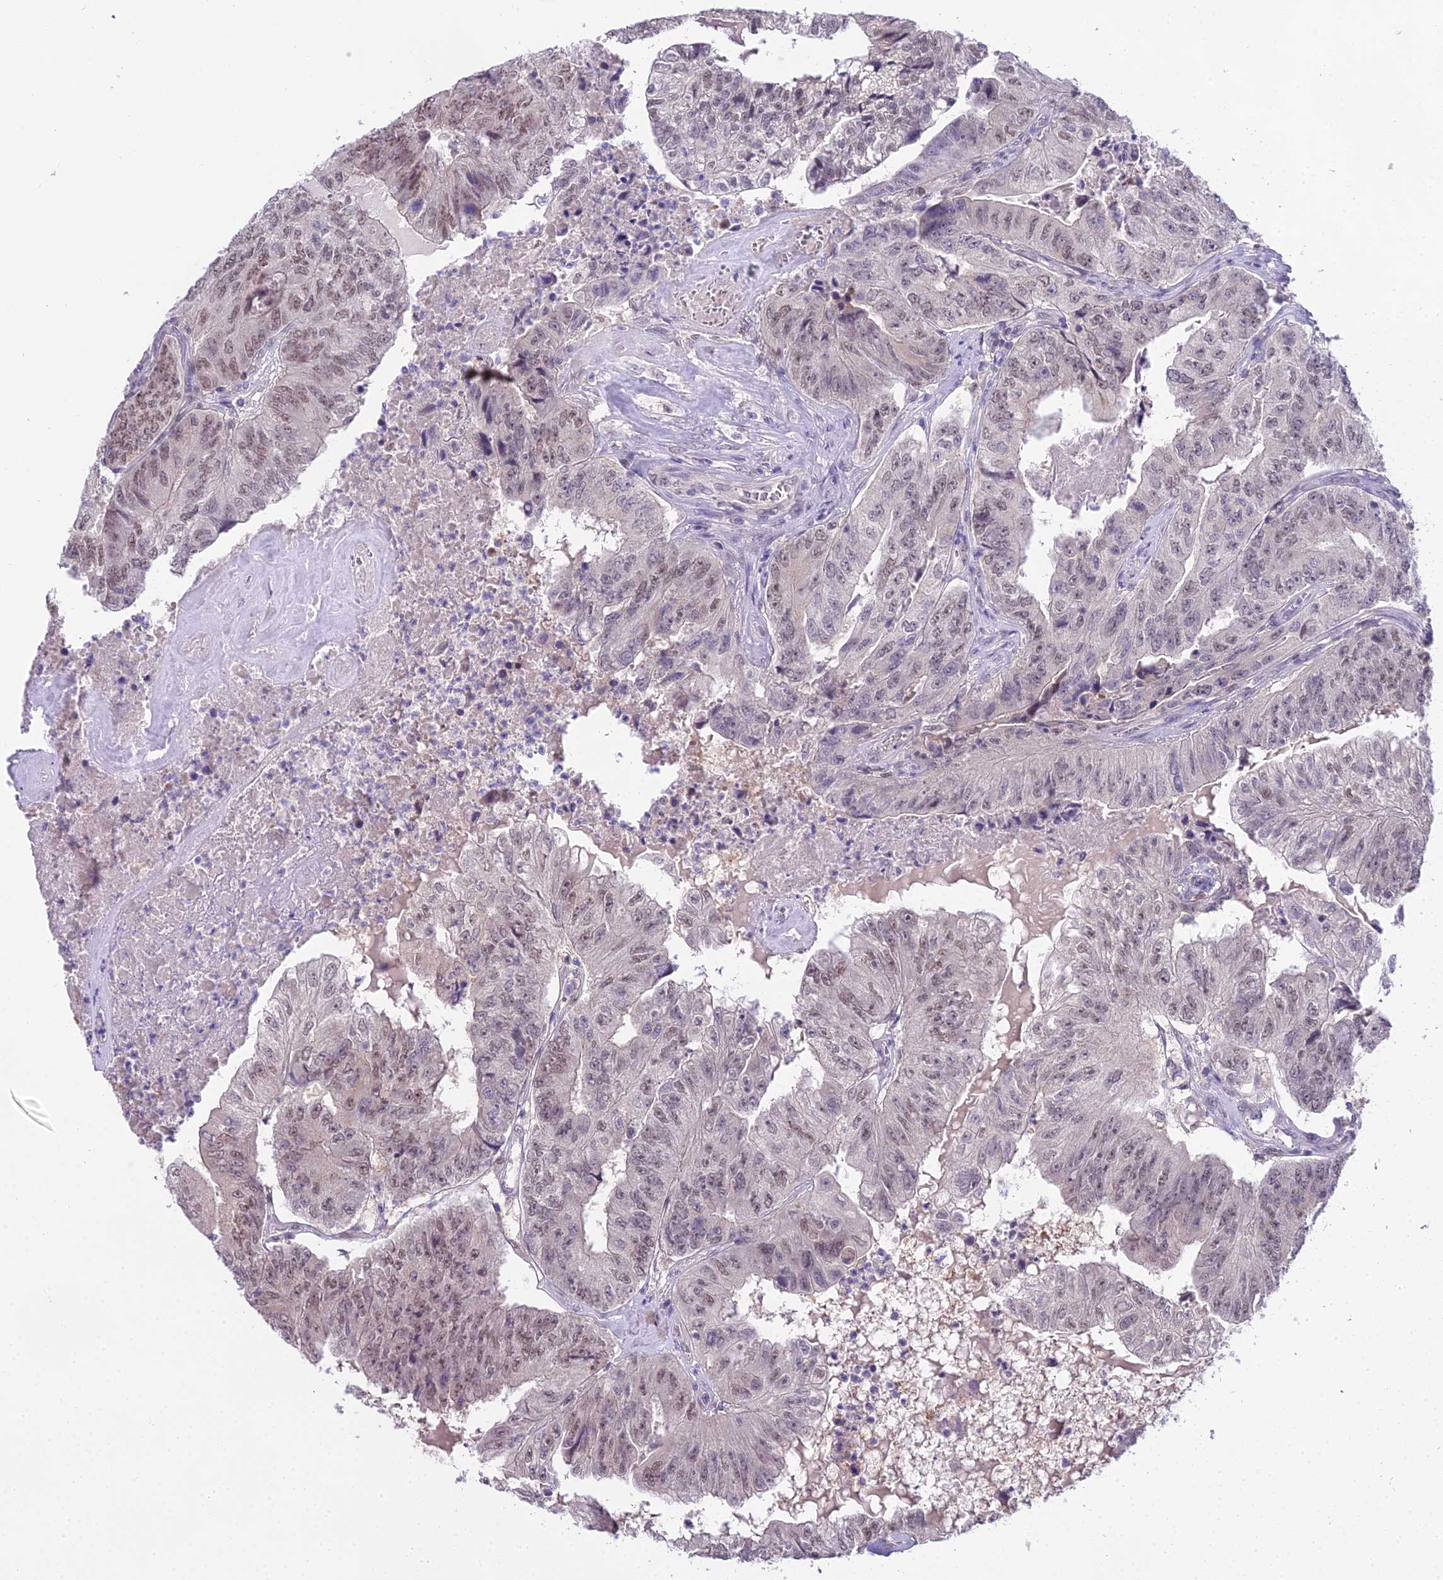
{"staining": {"intensity": "weak", "quantity": "25%-75%", "location": "nuclear"}, "tissue": "colorectal cancer", "cell_type": "Tumor cells", "image_type": "cancer", "snomed": [{"axis": "morphology", "description": "Adenocarcinoma, NOS"}, {"axis": "topography", "description": "Colon"}], "caption": "Immunohistochemical staining of human adenocarcinoma (colorectal) exhibits low levels of weak nuclear protein positivity in about 25%-75% of tumor cells.", "gene": "MAT2A", "patient": {"sex": "female", "age": 67}}